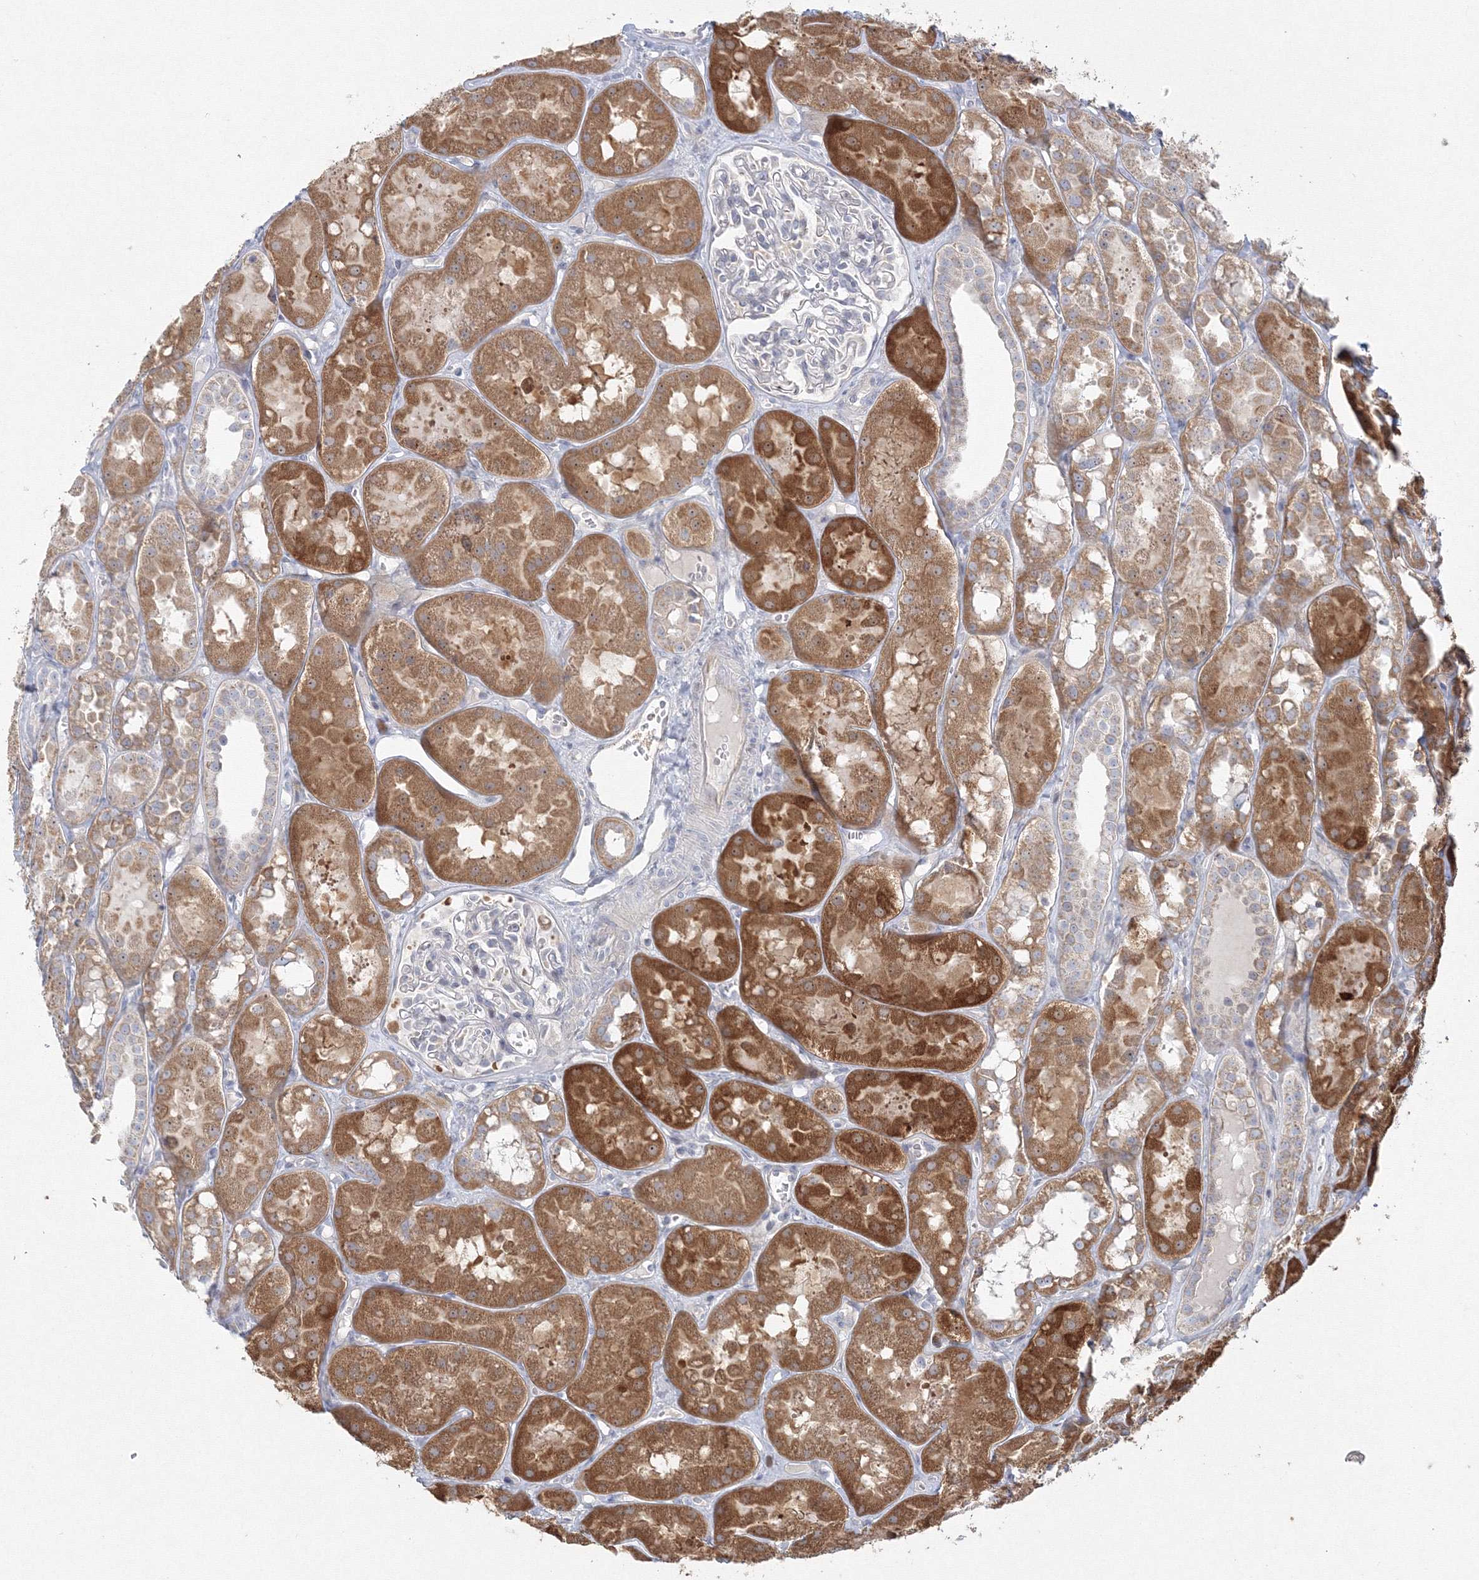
{"staining": {"intensity": "negative", "quantity": "none", "location": "none"}, "tissue": "kidney", "cell_type": "Cells in glomeruli", "image_type": "normal", "snomed": [{"axis": "morphology", "description": "Normal tissue, NOS"}, {"axis": "topography", "description": "Kidney"}], "caption": "Protein analysis of unremarkable kidney reveals no significant expression in cells in glomeruli. The staining was performed using DAB to visualize the protein expression in brown, while the nuclei were stained in blue with hematoxylin (Magnification: 20x).", "gene": "WDR49", "patient": {"sex": "male", "age": 16}}